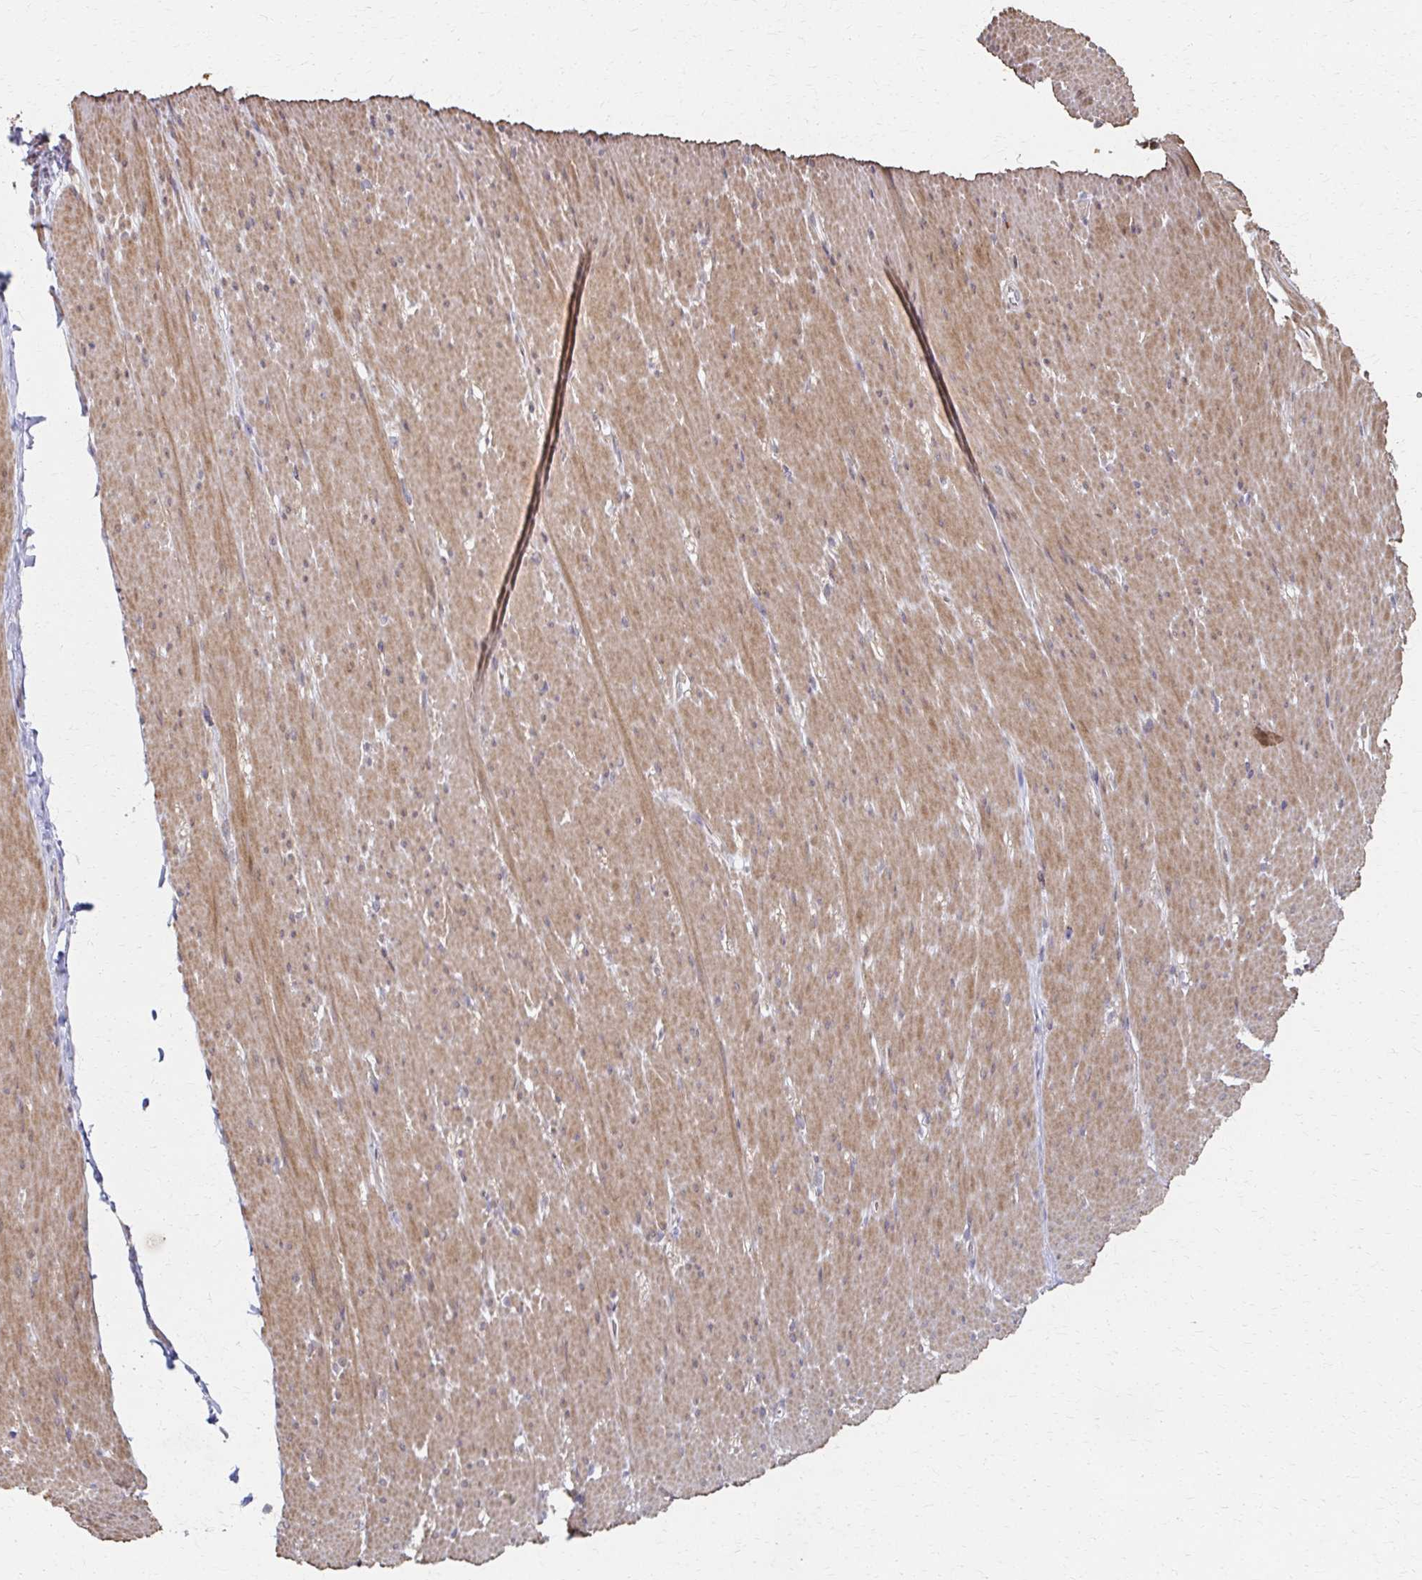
{"staining": {"intensity": "moderate", "quantity": ">75%", "location": "cytoplasmic/membranous"}, "tissue": "smooth muscle", "cell_type": "Smooth muscle cells", "image_type": "normal", "snomed": [{"axis": "morphology", "description": "Normal tissue, NOS"}, {"axis": "topography", "description": "Smooth muscle"}, {"axis": "topography", "description": "Rectum"}], "caption": "The histopathology image demonstrates immunohistochemical staining of benign smooth muscle. There is moderate cytoplasmic/membranous positivity is present in approximately >75% of smooth muscle cells.", "gene": "EOLA1", "patient": {"sex": "male", "age": 53}}